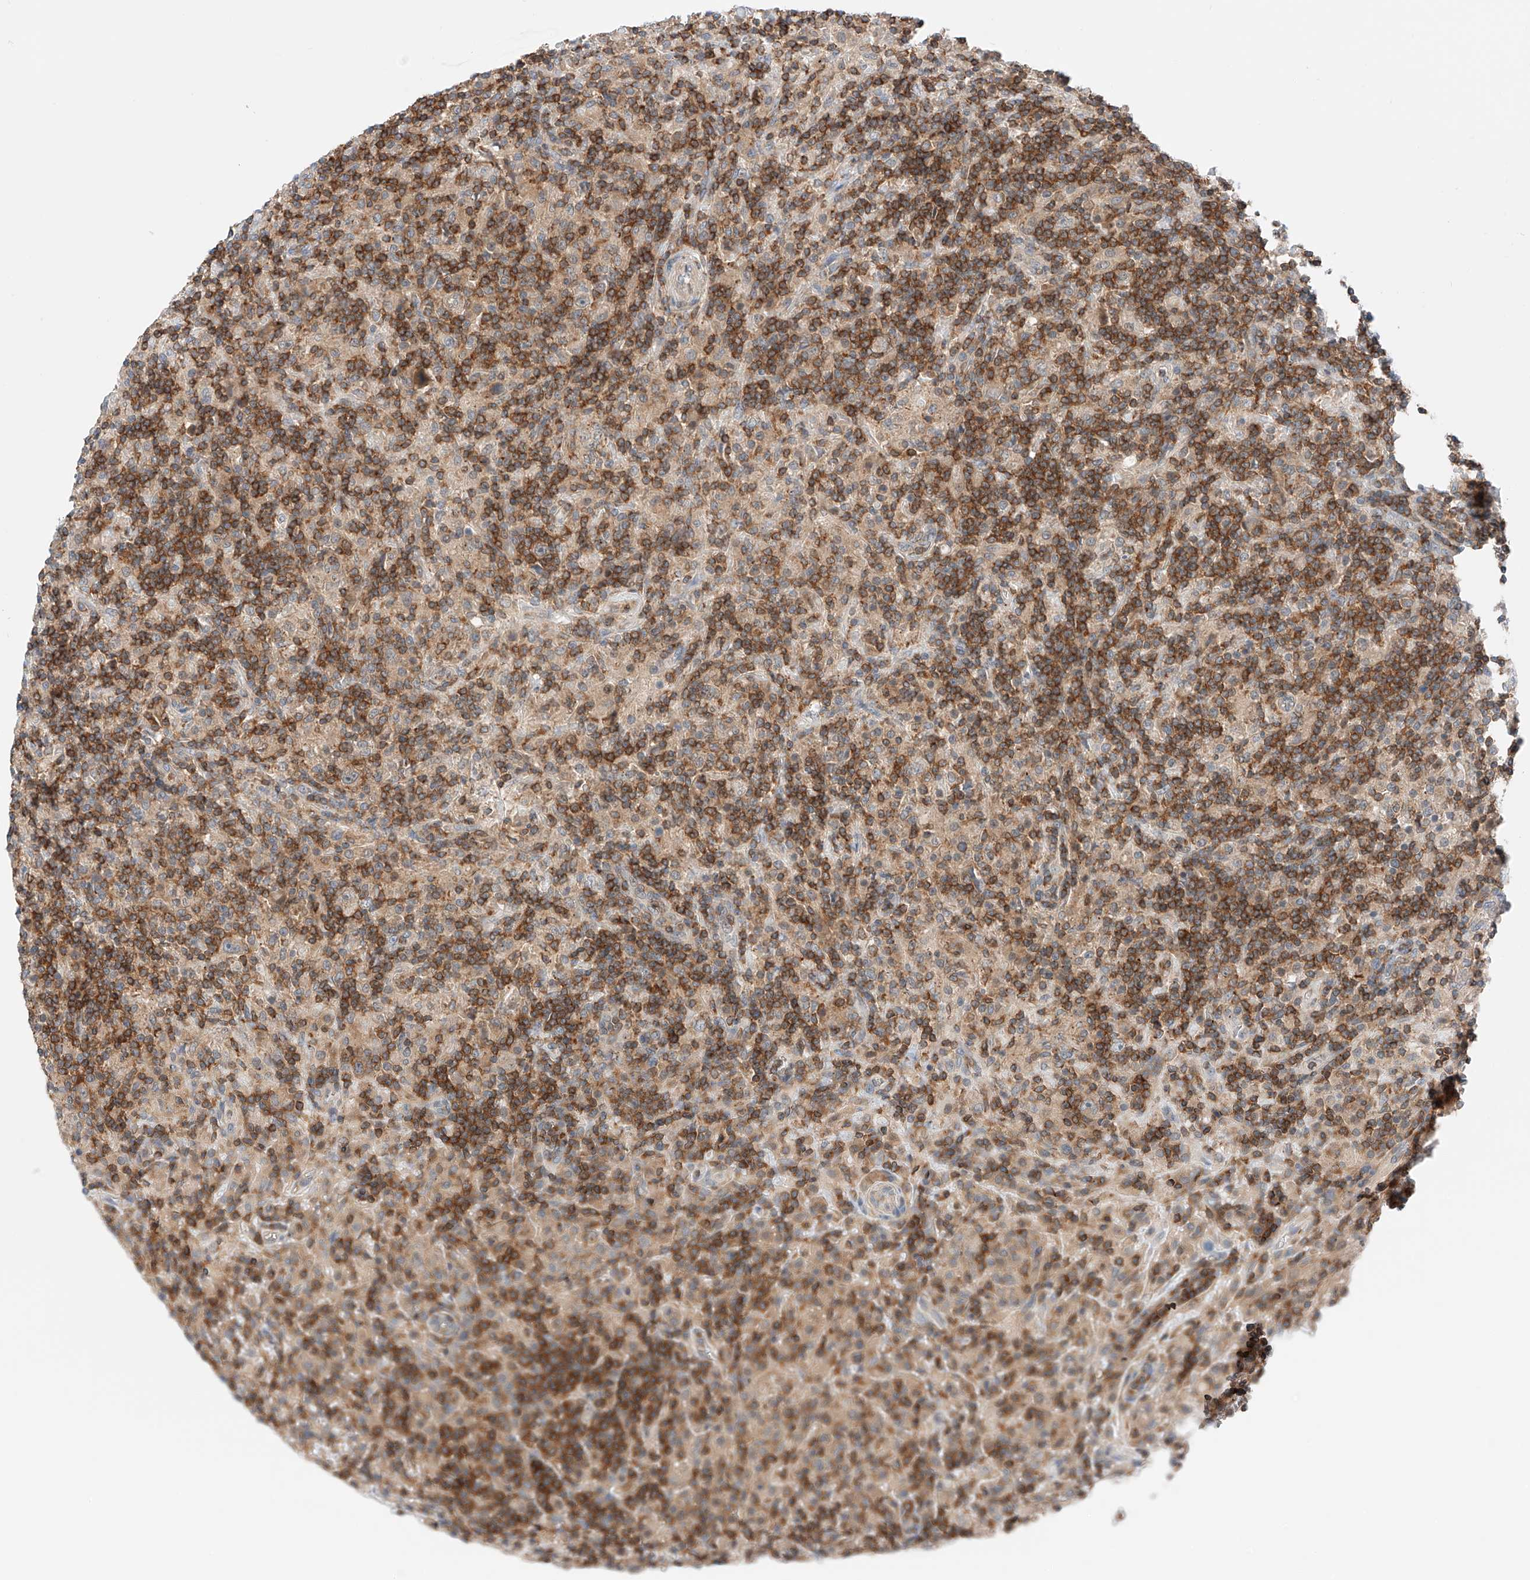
{"staining": {"intensity": "weak", "quantity": "25%-75%", "location": "cytoplasmic/membranous"}, "tissue": "lymphoma", "cell_type": "Tumor cells", "image_type": "cancer", "snomed": [{"axis": "morphology", "description": "Hodgkin's disease, NOS"}, {"axis": "topography", "description": "Lymph node"}], "caption": "About 25%-75% of tumor cells in Hodgkin's disease show weak cytoplasmic/membranous protein expression as visualized by brown immunohistochemical staining.", "gene": "MFN2", "patient": {"sex": "male", "age": 70}}